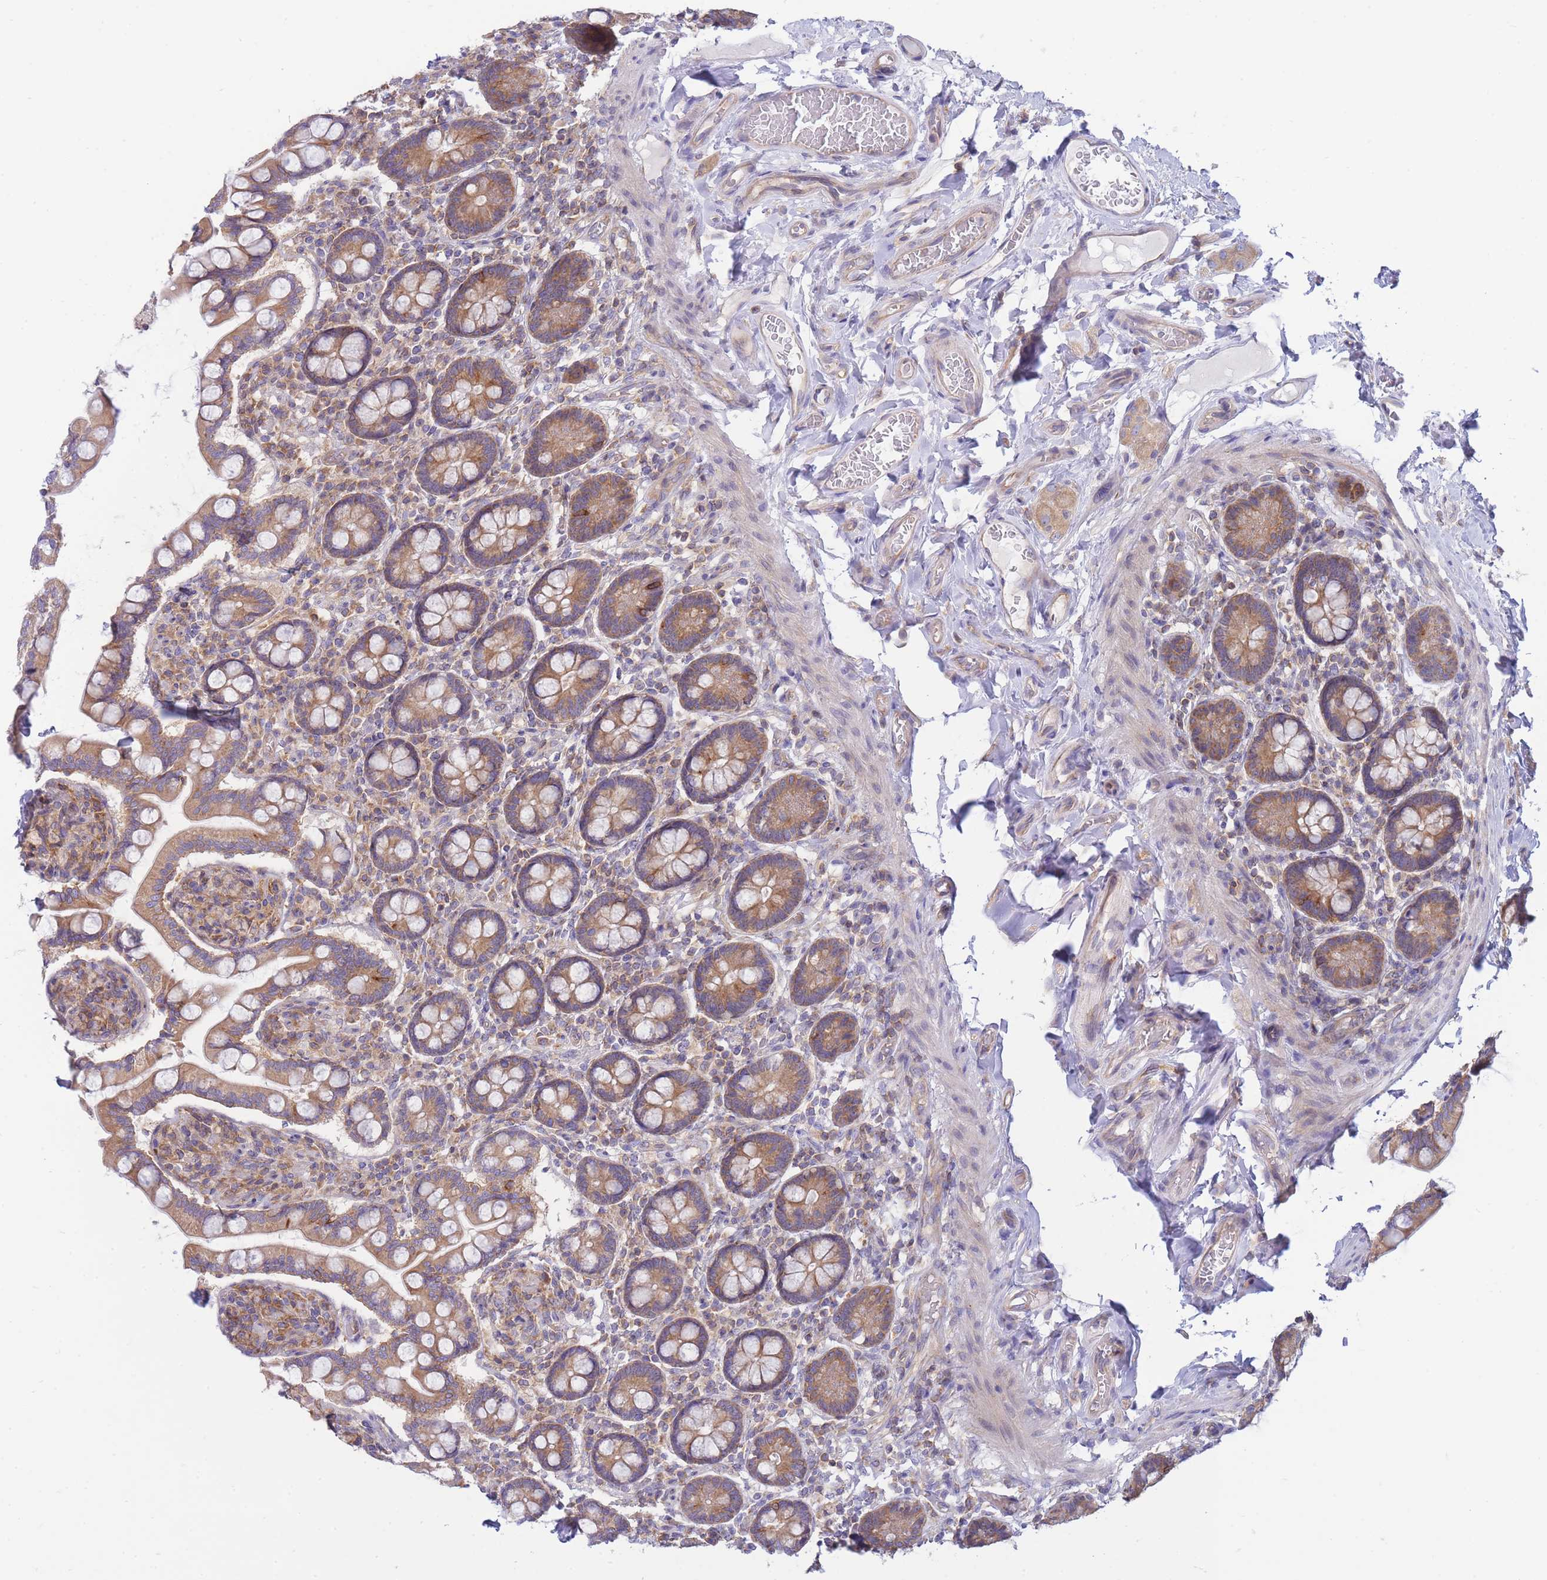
{"staining": {"intensity": "moderate", "quantity": ">75%", "location": "cytoplasmic/membranous"}, "tissue": "small intestine", "cell_type": "Glandular cells", "image_type": "normal", "snomed": [{"axis": "morphology", "description": "Normal tissue, NOS"}, {"axis": "topography", "description": "Small intestine"}], "caption": "Immunohistochemistry (DAB (3,3'-diaminobenzidine)) staining of benign small intestine reveals moderate cytoplasmic/membranous protein expression in approximately >75% of glandular cells.", "gene": "SH2B2", "patient": {"sex": "female", "age": 64}}